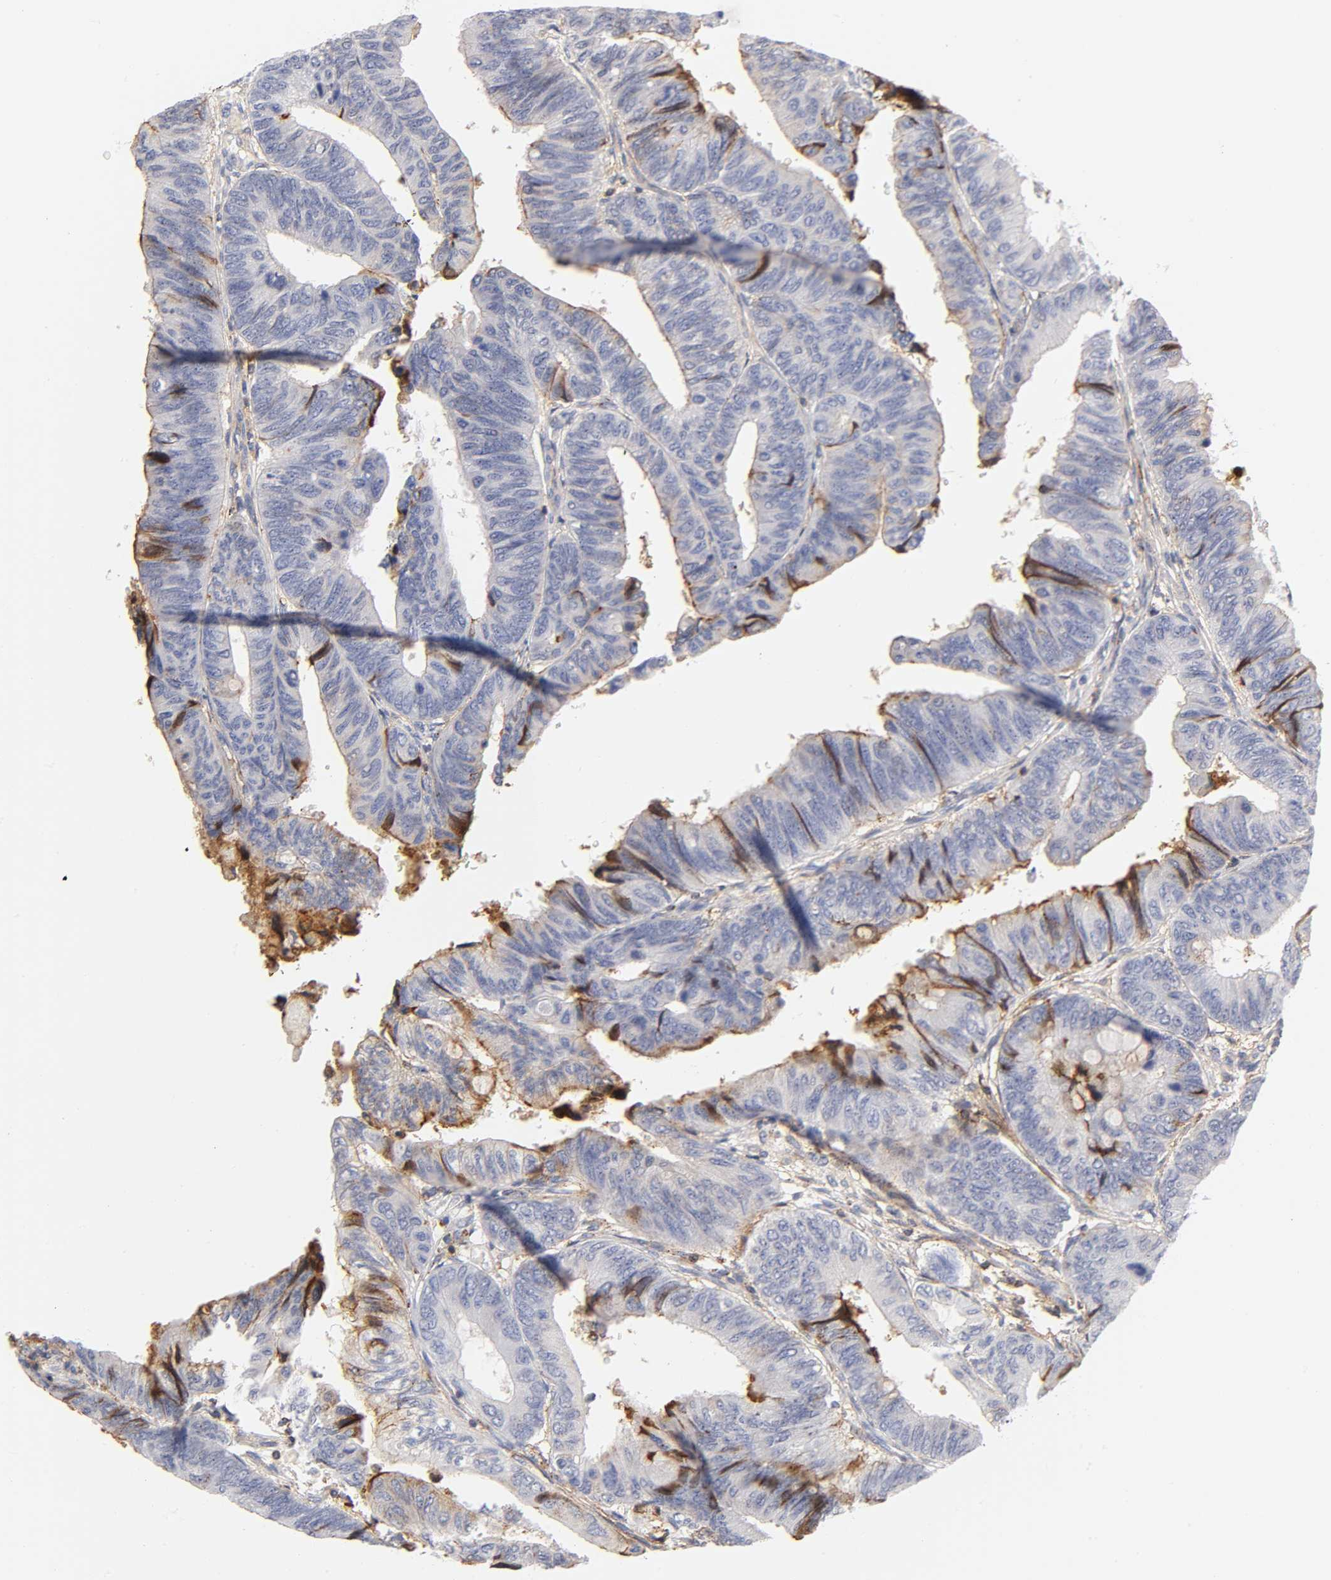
{"staining": {"intensity": "moderate", "quantity": "<25%", "location": "cytoplasmic/membranous"}, "tissue": "colorectal cancer", "cell_type": "Tumor cells", "image_type": "cancer", "snomed": [{"axis": "morphology", "description": "Normal tissue, NOS"}, {"axis": "morphology", "description": "Adenocarcinoma, NOS"}, {"axis": "topography", "description": "Rectum"}, {"axis": "topography", "description": "Peripheral nerve tissue"}], "caption": "This histopathology image shows IHC staining of adenocarcinoma (colorectal), with low moderate cytoplasmic/membranous expression in about <25% of tumor cells.", "gene": "ANXA7", "patient": {"sex": "male", "age": 92}}